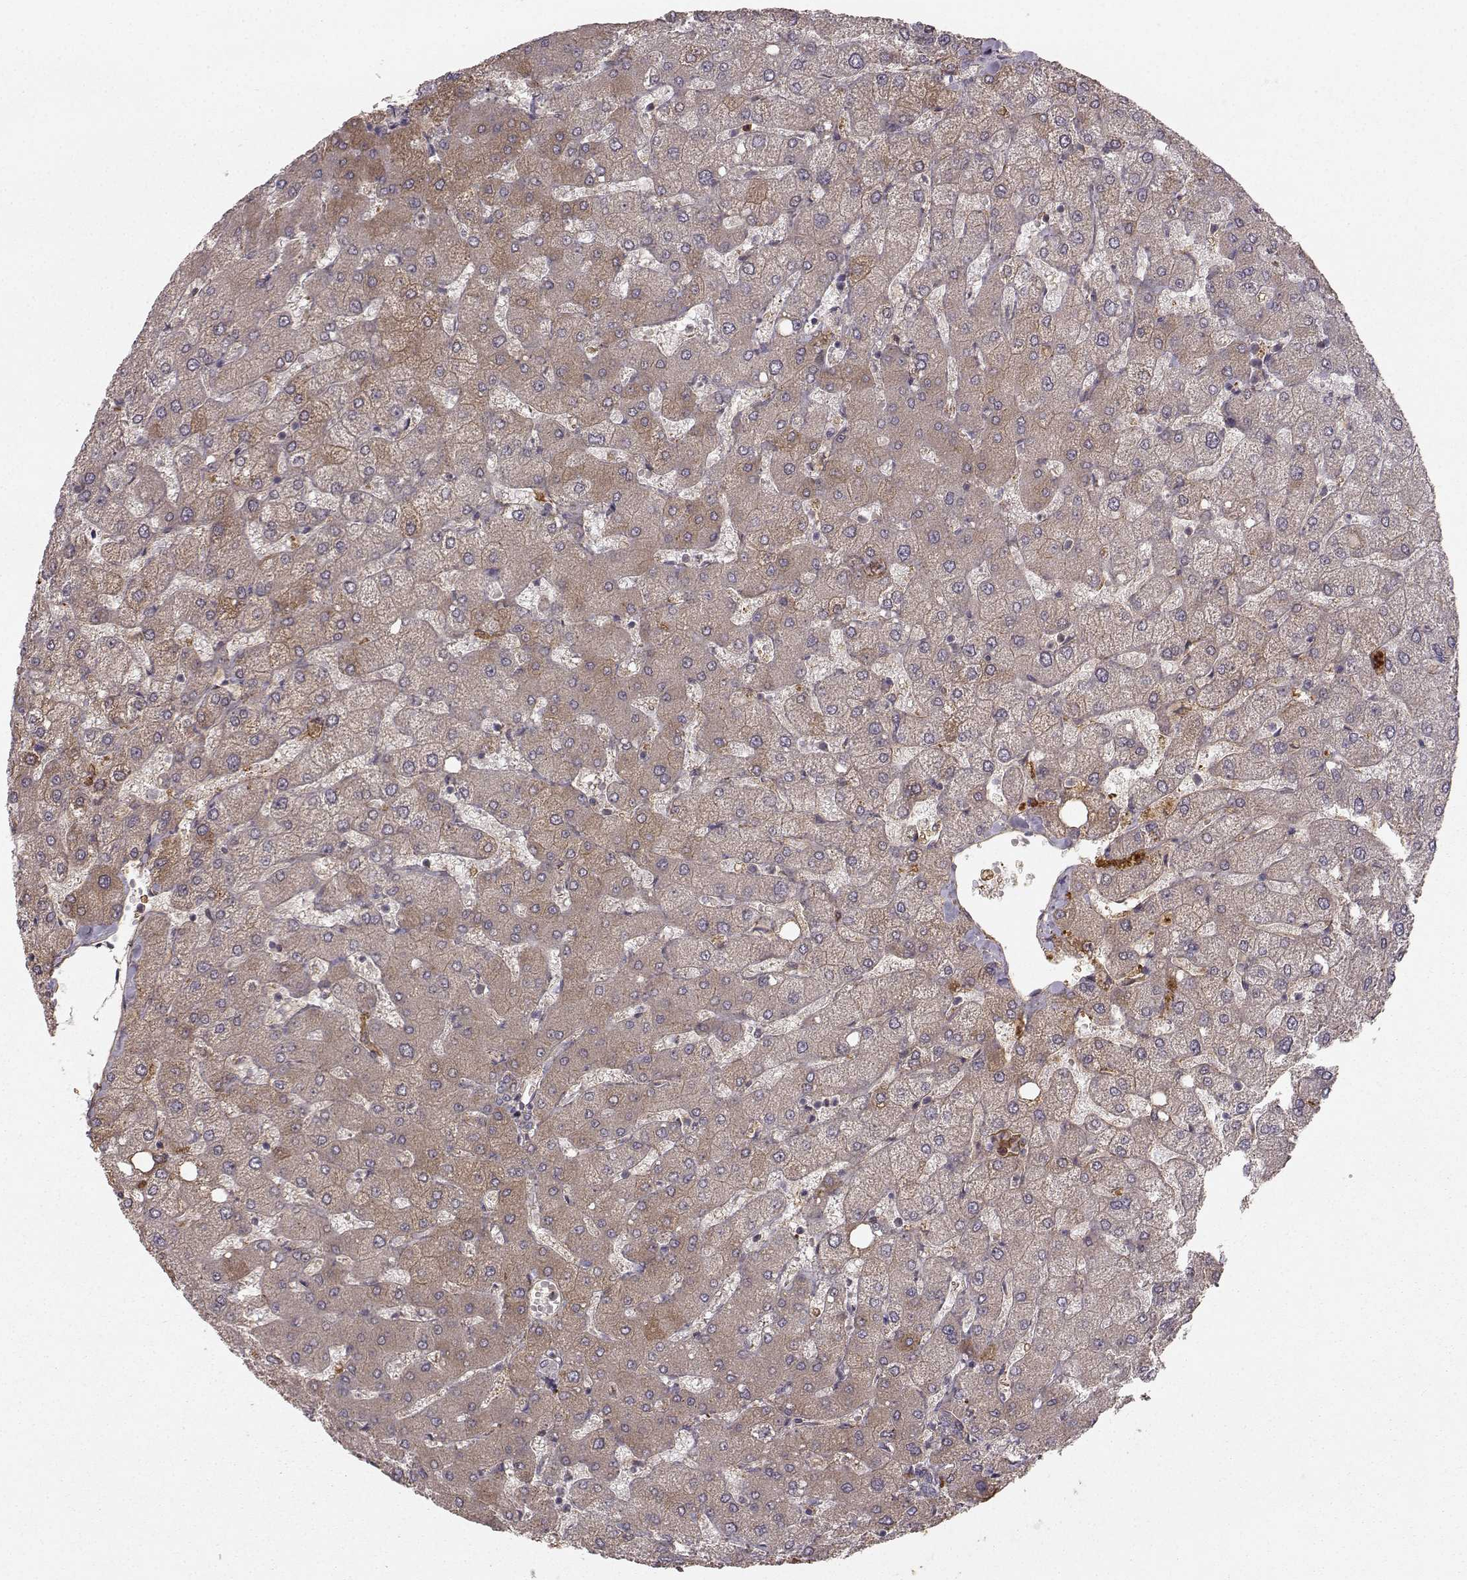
{"staining": {"intensity": "negative", "quantity": "none", "location": "none"}, "tissue": "liver", "cell_type": "Cholangiocytes", "image_type": "normal", "snomed": [{"axis": "morphology", "description": "Normal tissue, NOS"}, {"axis": "topography", "description": "Liver"}], "caption": "This is a histopathology image of immunohistochemistry staining of unremarkable liver, which shows no staining in cholangiocytes. Brightfield microscopy of immunohistochemistry (IHC) stained with DAB (brown) and hematoxylin (blue), captured at high magnification.", "gene": "WNT6", "patient": {"sex": "female", "age": 54}}